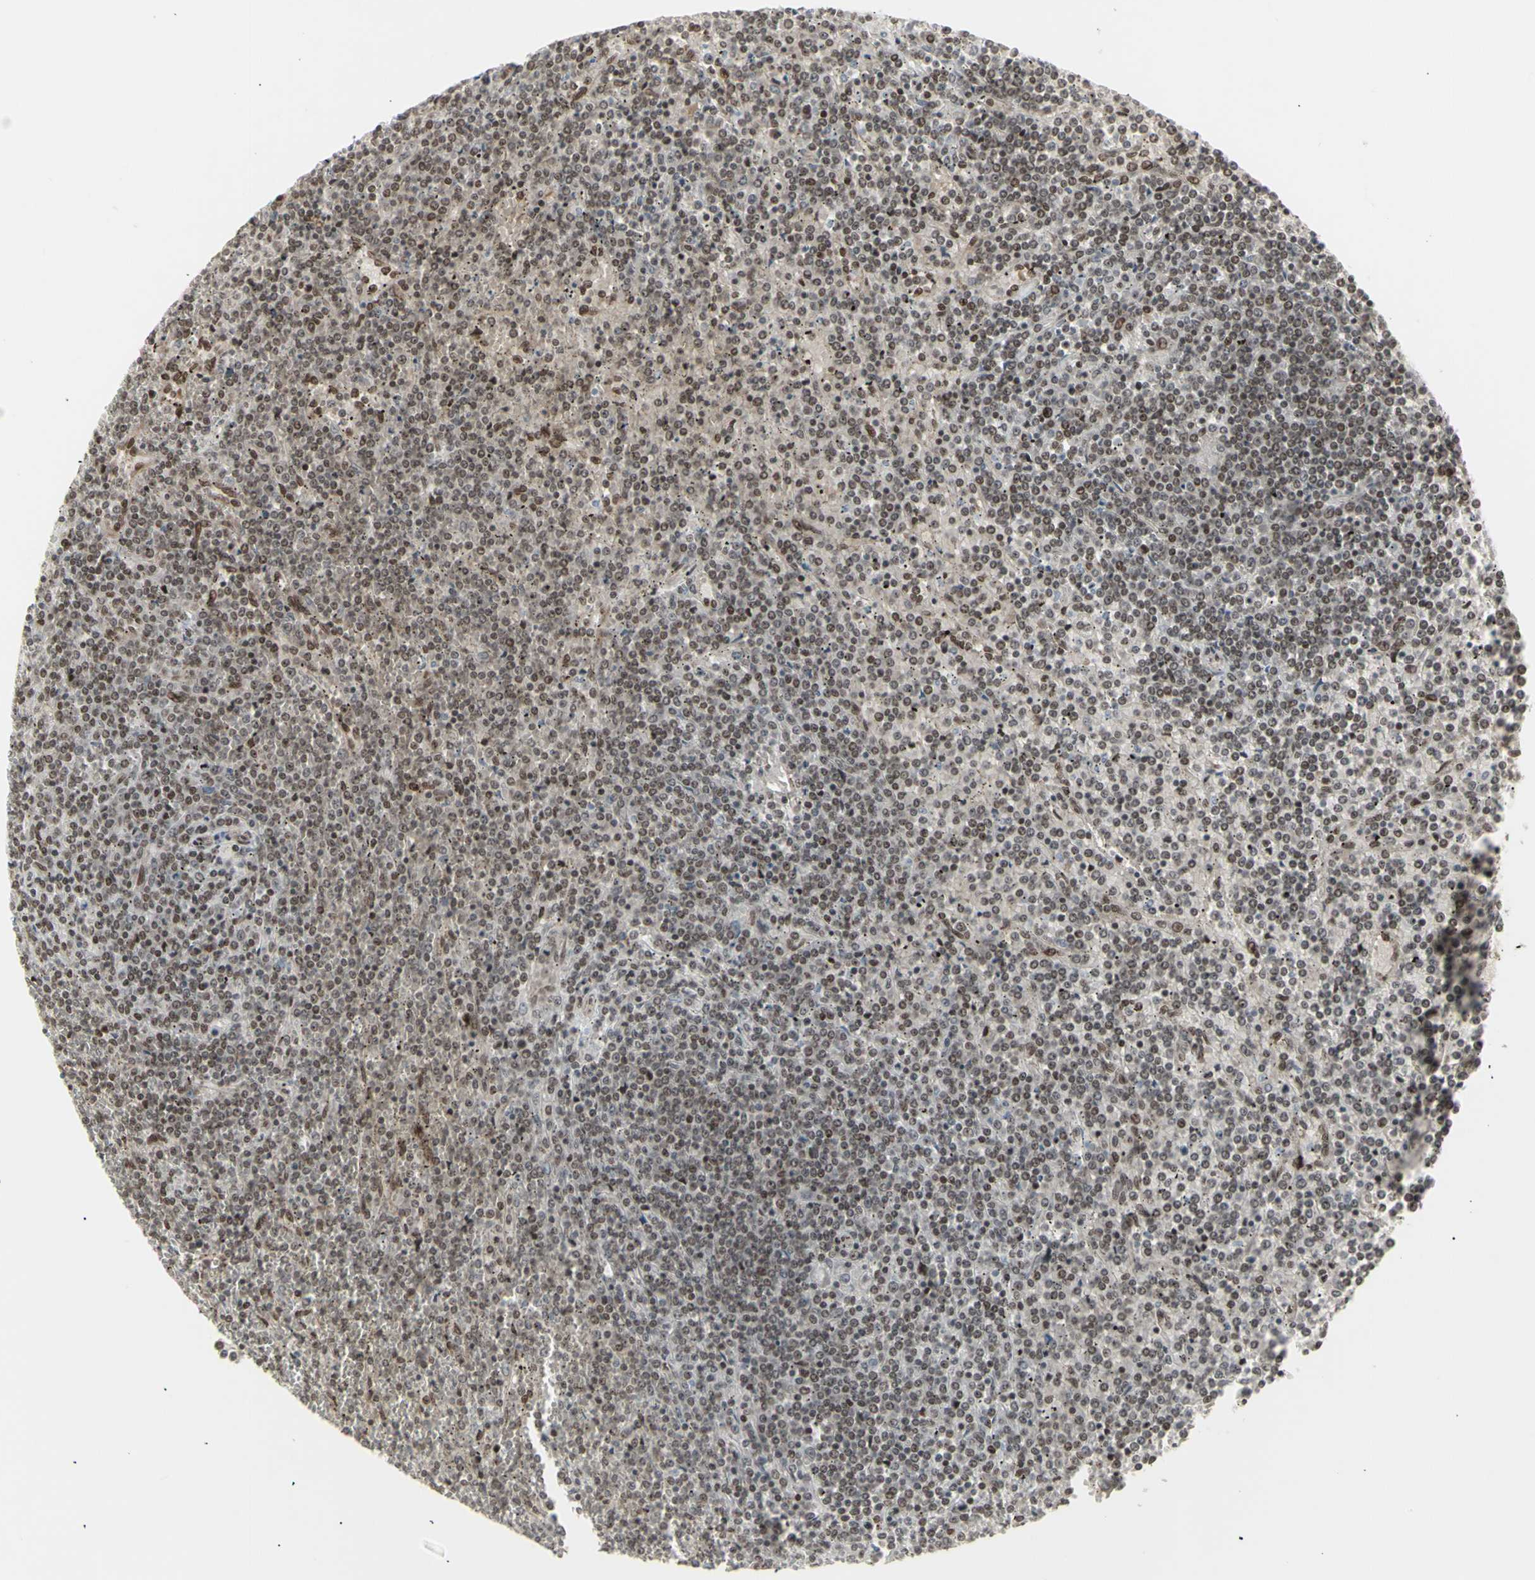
{"staining": {"intensity": "moderate", "quantity": ">75%", "location": "nuclear"}, "tissue": "lymphoma", "cell_type": "Tumor cells", "image_type": "cancer", "snomed": [{"axis": "morphology", "description": "Malignant lymphoma, non-Hodgkin's type, Low grade"}, {"axis": "topography", "description": "Spleen"}], "caption": "Immunohistochemistry histopathology image of neoplastic tissue: low-grade malignant lymphoma, non-Hodgkin's type stained using IHC exhibits medium levels of moderate protein expression localized specifically in the nuclear of tumor cells, appearing as a nuclear brown color.", "gene": "CBX1", "patient": {"sex": "female", "age": 19}}